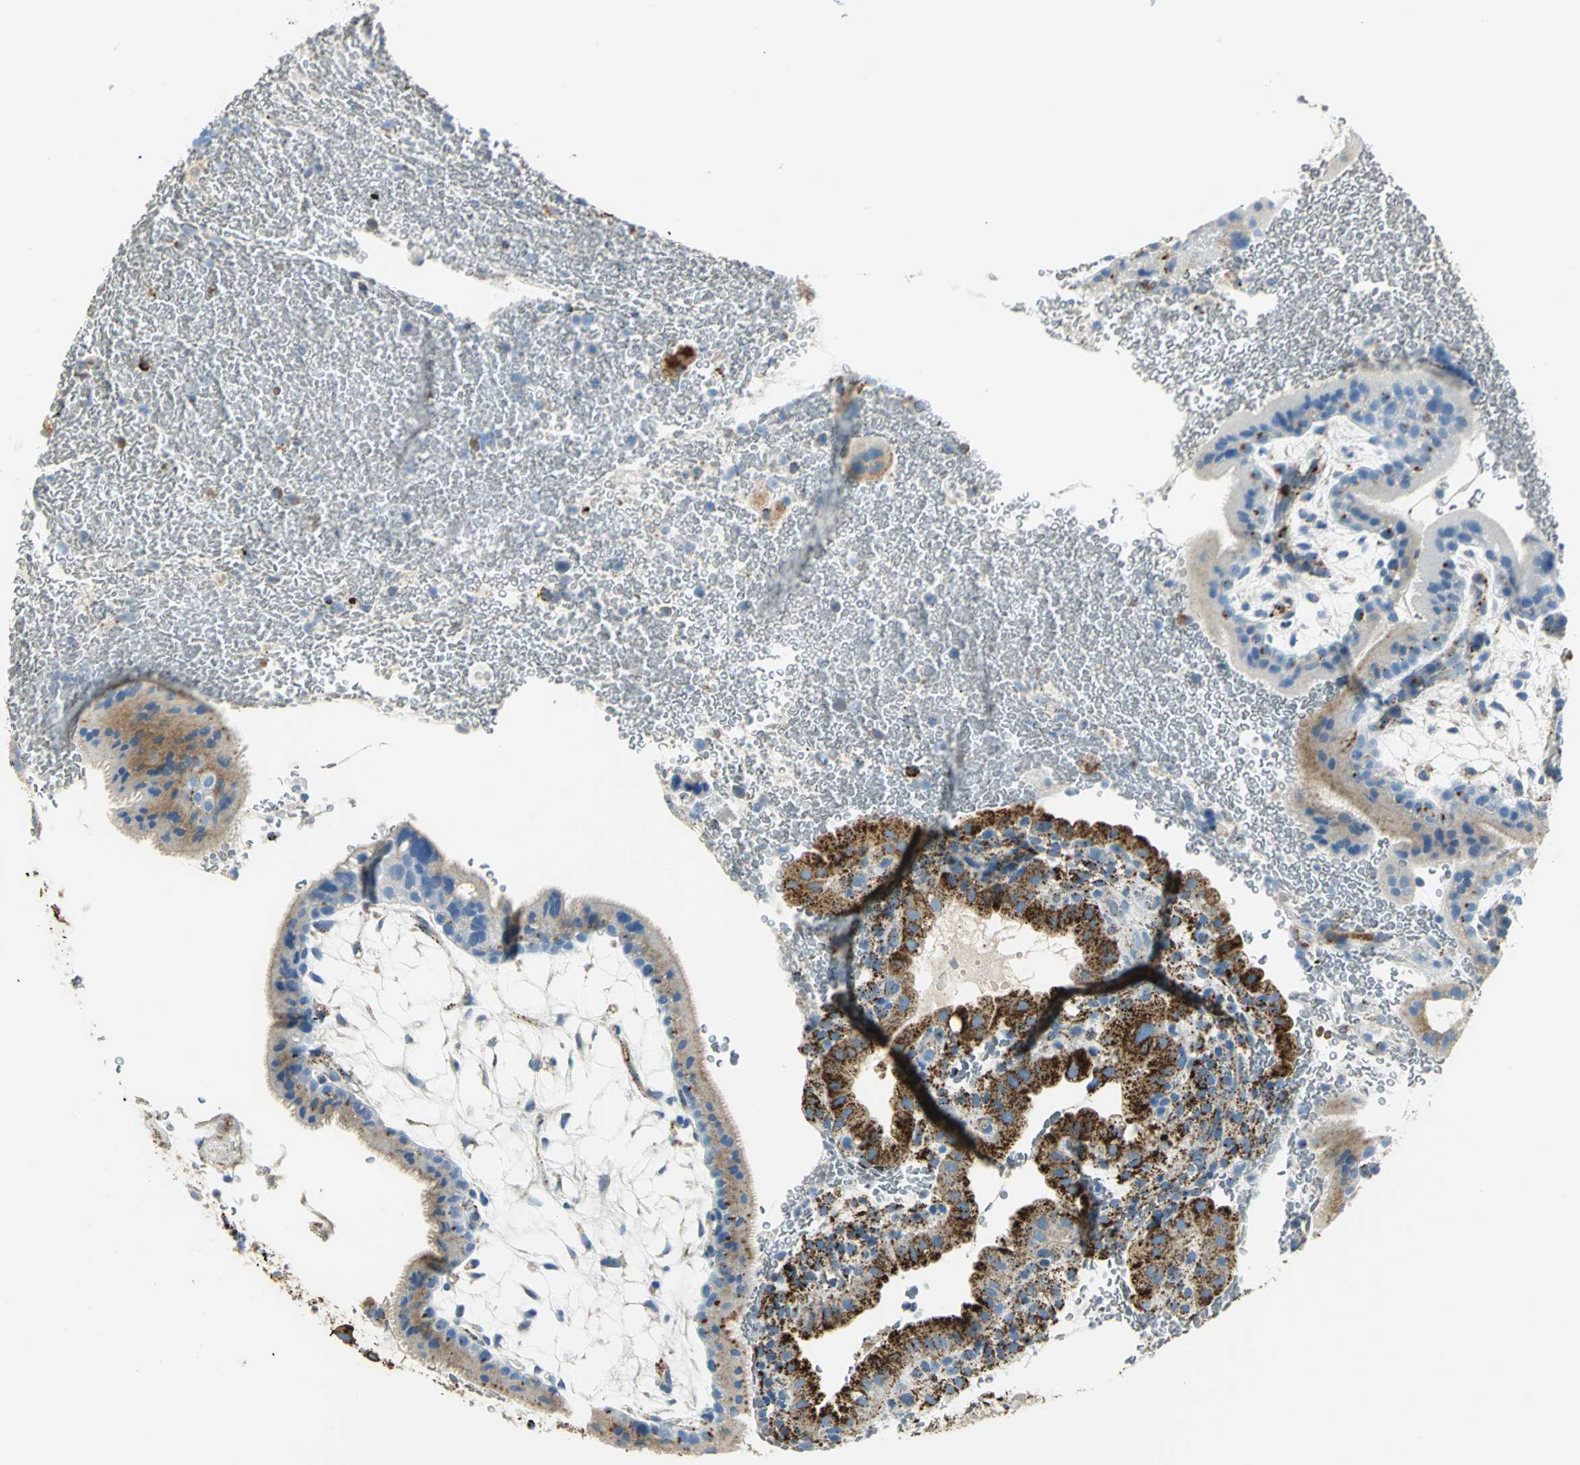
{"staining": {"intensity": "moderate", "quantity": "25%-75%", "location": "cytoplasmic/membranous"}, "tissue": "placenta", "cell_type": "Decidual cells", "image_type": "normal", "snomed": [{"axis": "morphology", "description": "Normal tissue, NOS"}, {"axis": "topography", "description": "Placenta"}], "caption": "IHC image of unremarkable placenta stained for a protein (brown), which displays medium levels of moderate cytoplasmic/membranous staining in approximately 25%-75% of decidual cells.", "gene": "ARSA", "patient": {"sex": "female", "age": 19}}